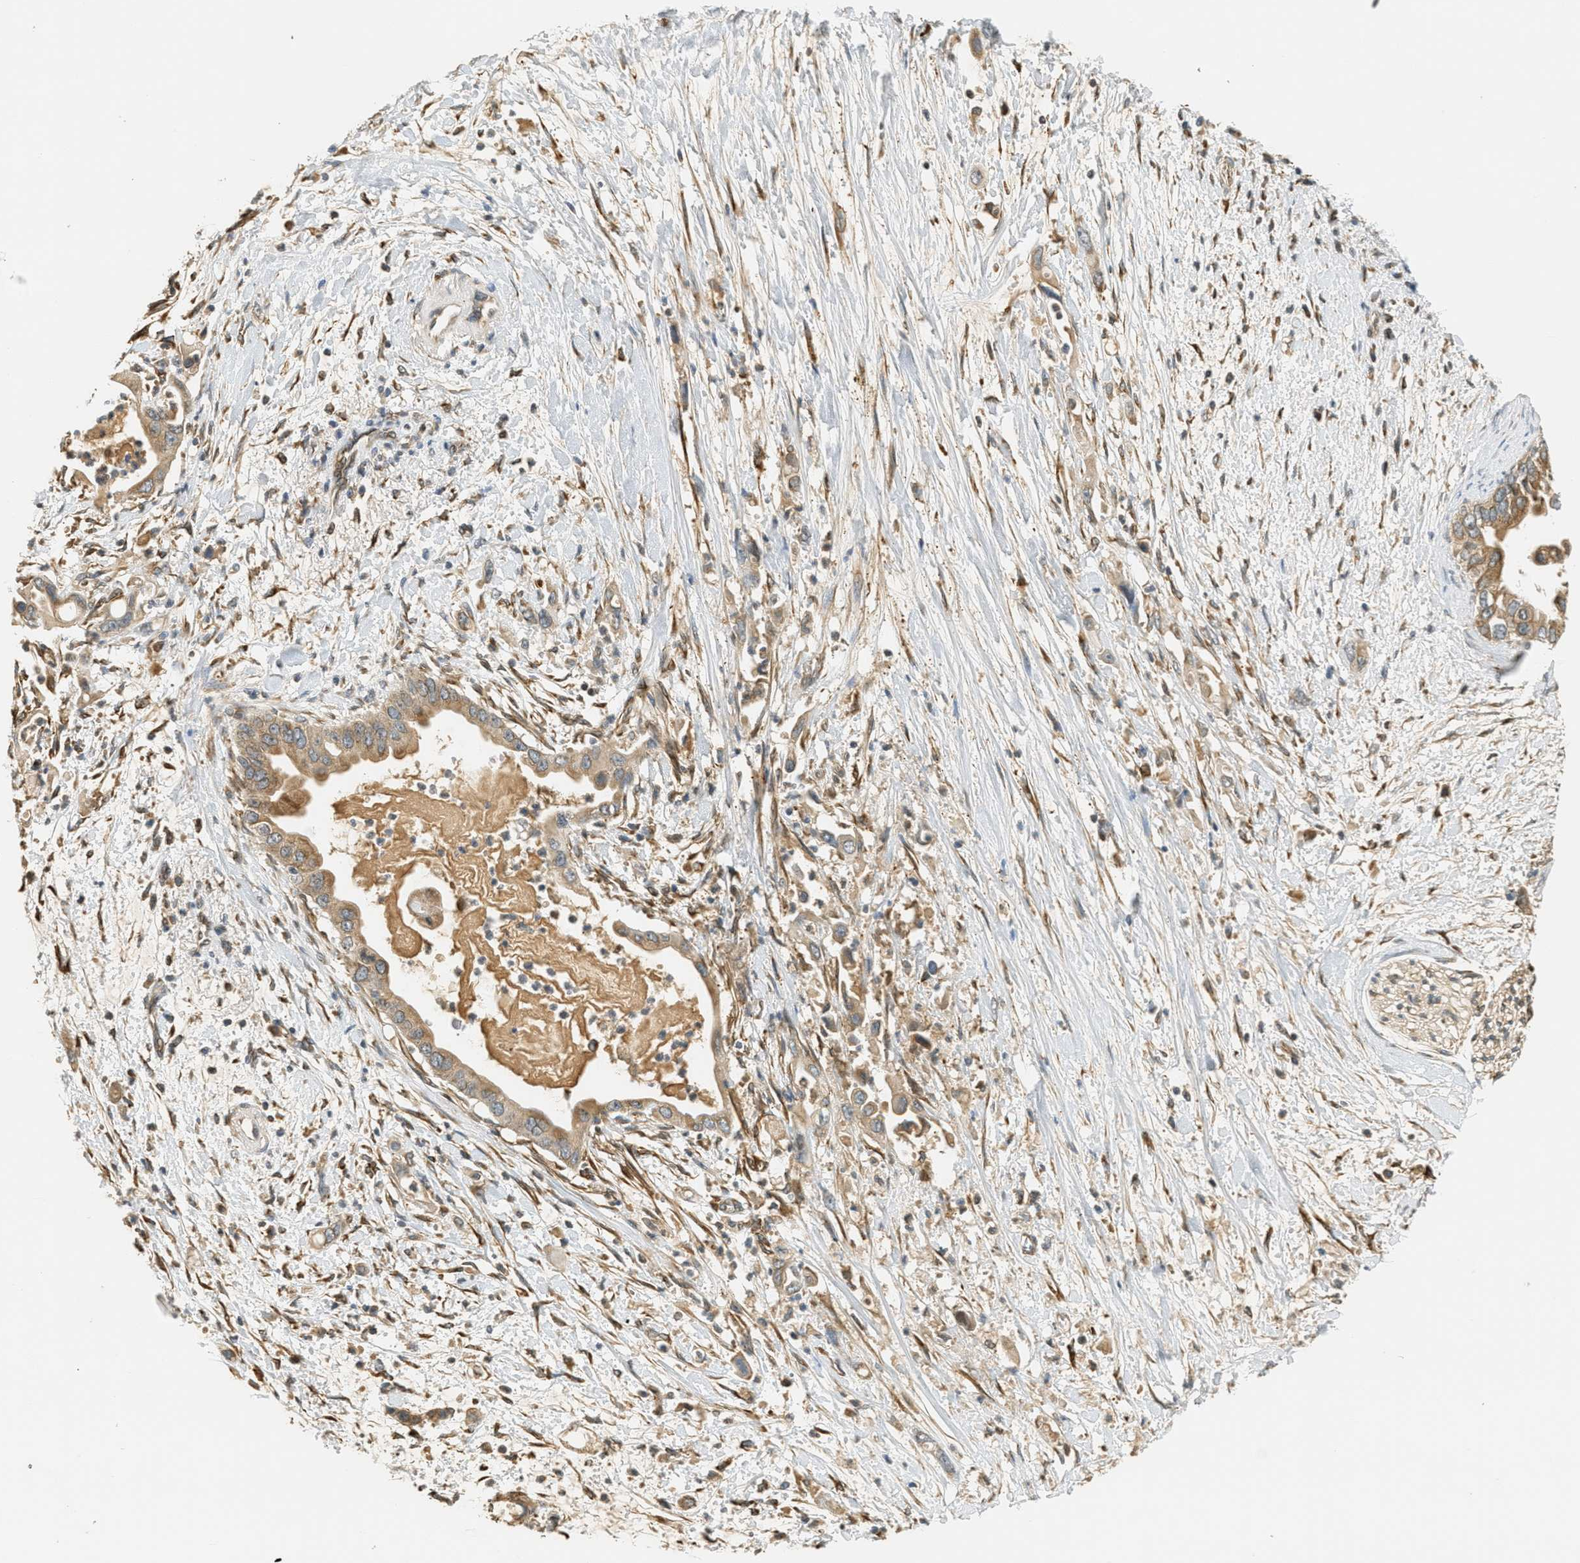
{"staining": {"intensity": "weak", "quantity": ">75%", "location": "cytoplasmic/membranous"}, "tissue": "pancreatic cancer", "cell_type": "Tumor cells", "image_type": "cancer", "snomed": [{"axis": "morphology", "description": "Adenocarcinoma, NOS"}, {"axis": "topography", "description": "Pancreas"}], "caption": "A high-resolution micrograph shows immunohistochemistry (IHC) staining of pancreatic cancer, which exhibits weak cytoplasmic/membranous staining in approximately >75% of tumor cells.", "gene": "PDK1", "patient": {"sex": "male", "age": 55}}